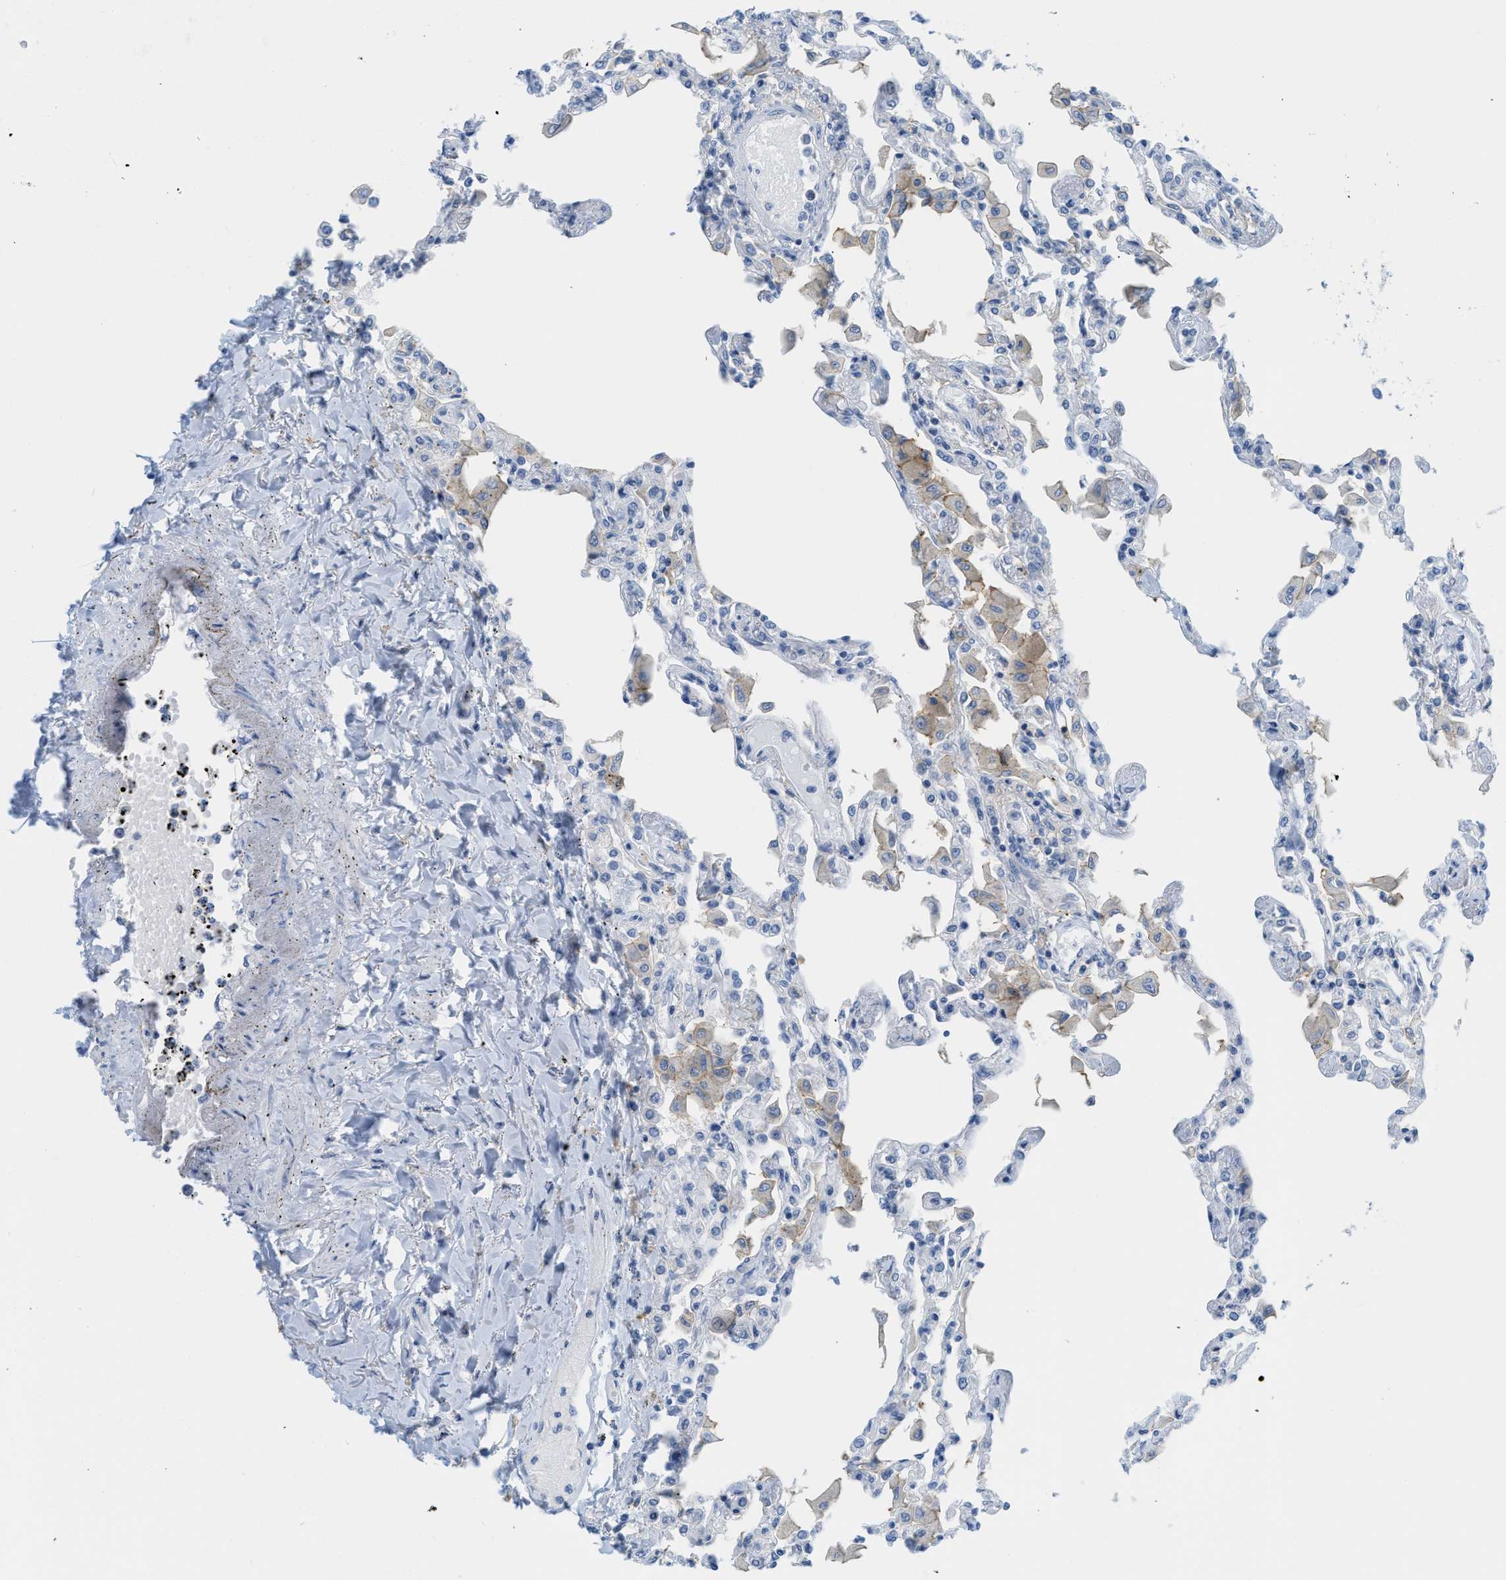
{"staining": {"intensity": "negative", "quantity": "none", "location": "none"}, "tissue": "lung", "cell_type": "Alveolar cells", "image_type": "normal", "snomed": [{"axis": "morphology", "description": "Normal tissue, NOS"}, {"axis": "topography", "description": "Bronchus"}, {"axis": "topography", "description": "Lung"}], "caption": "Immunohistochemistry of benign lung displays no expression in alveolar cells.", "gene": "SLC3A2", "patient": {"sex": "female", "age": 49}}